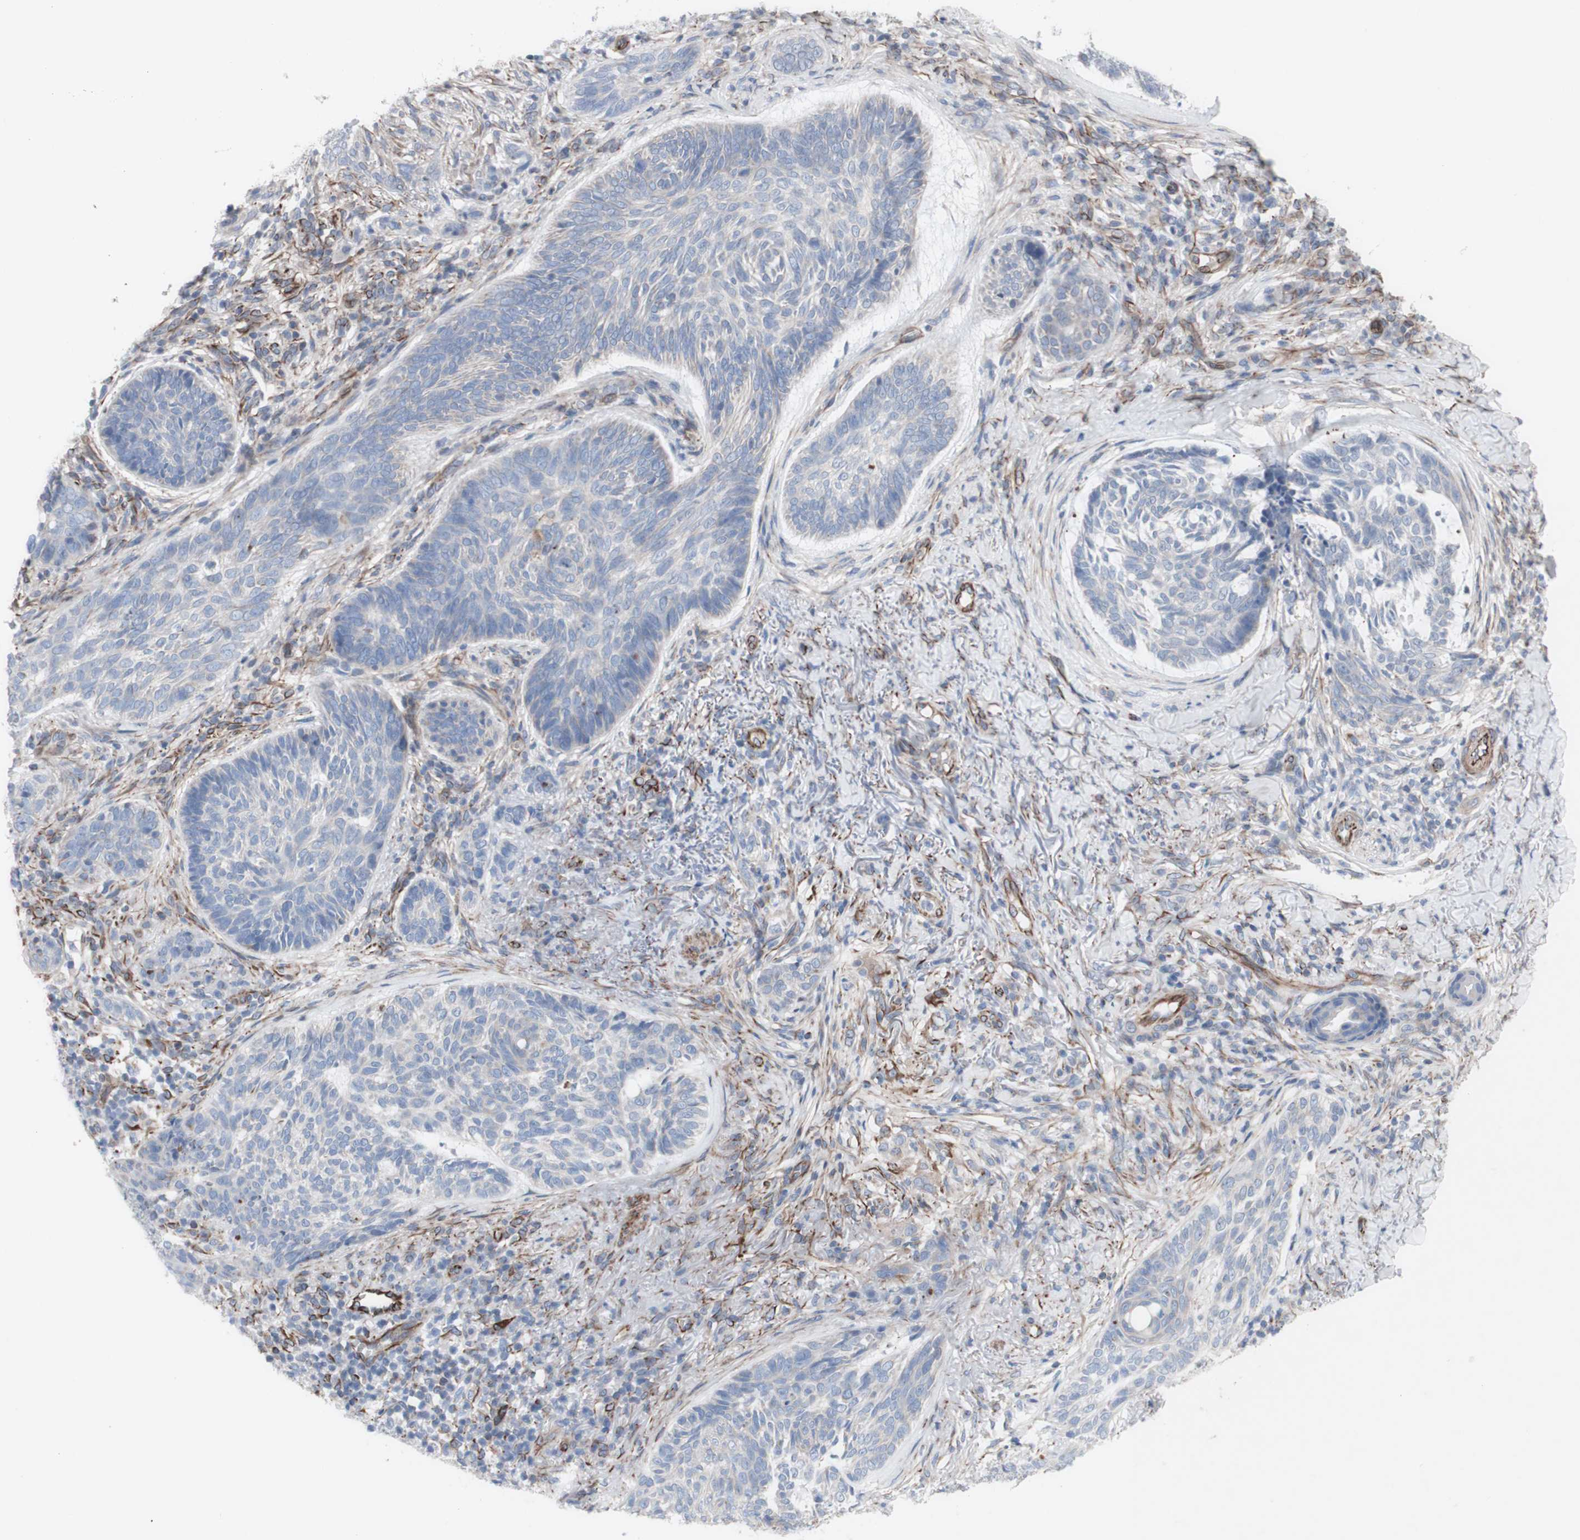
{"staining": {"intensity": "negative", "quantity": "none", "location": "none"}, "tissue": "skin cancer", "cell_type": "Tumor cells", "image_type": "cancer", "snomed": [{"axis": "morphology", "description": "Basal cell carcinoma"}, {"axis": "topography", "description": "Skin"}], "caption": "Immunohistochemistry image of neoplastic tissue: skin basal cell carcinoma stained with DAB demonstrates no significant protein positivity in tumor cells. (Brightfield microscopy of DAB (3,3'-diaminobenzidine) IHC at high magnification).", "gene": "AGPAT5", "patient": {"sex": "male", "age": 43}}